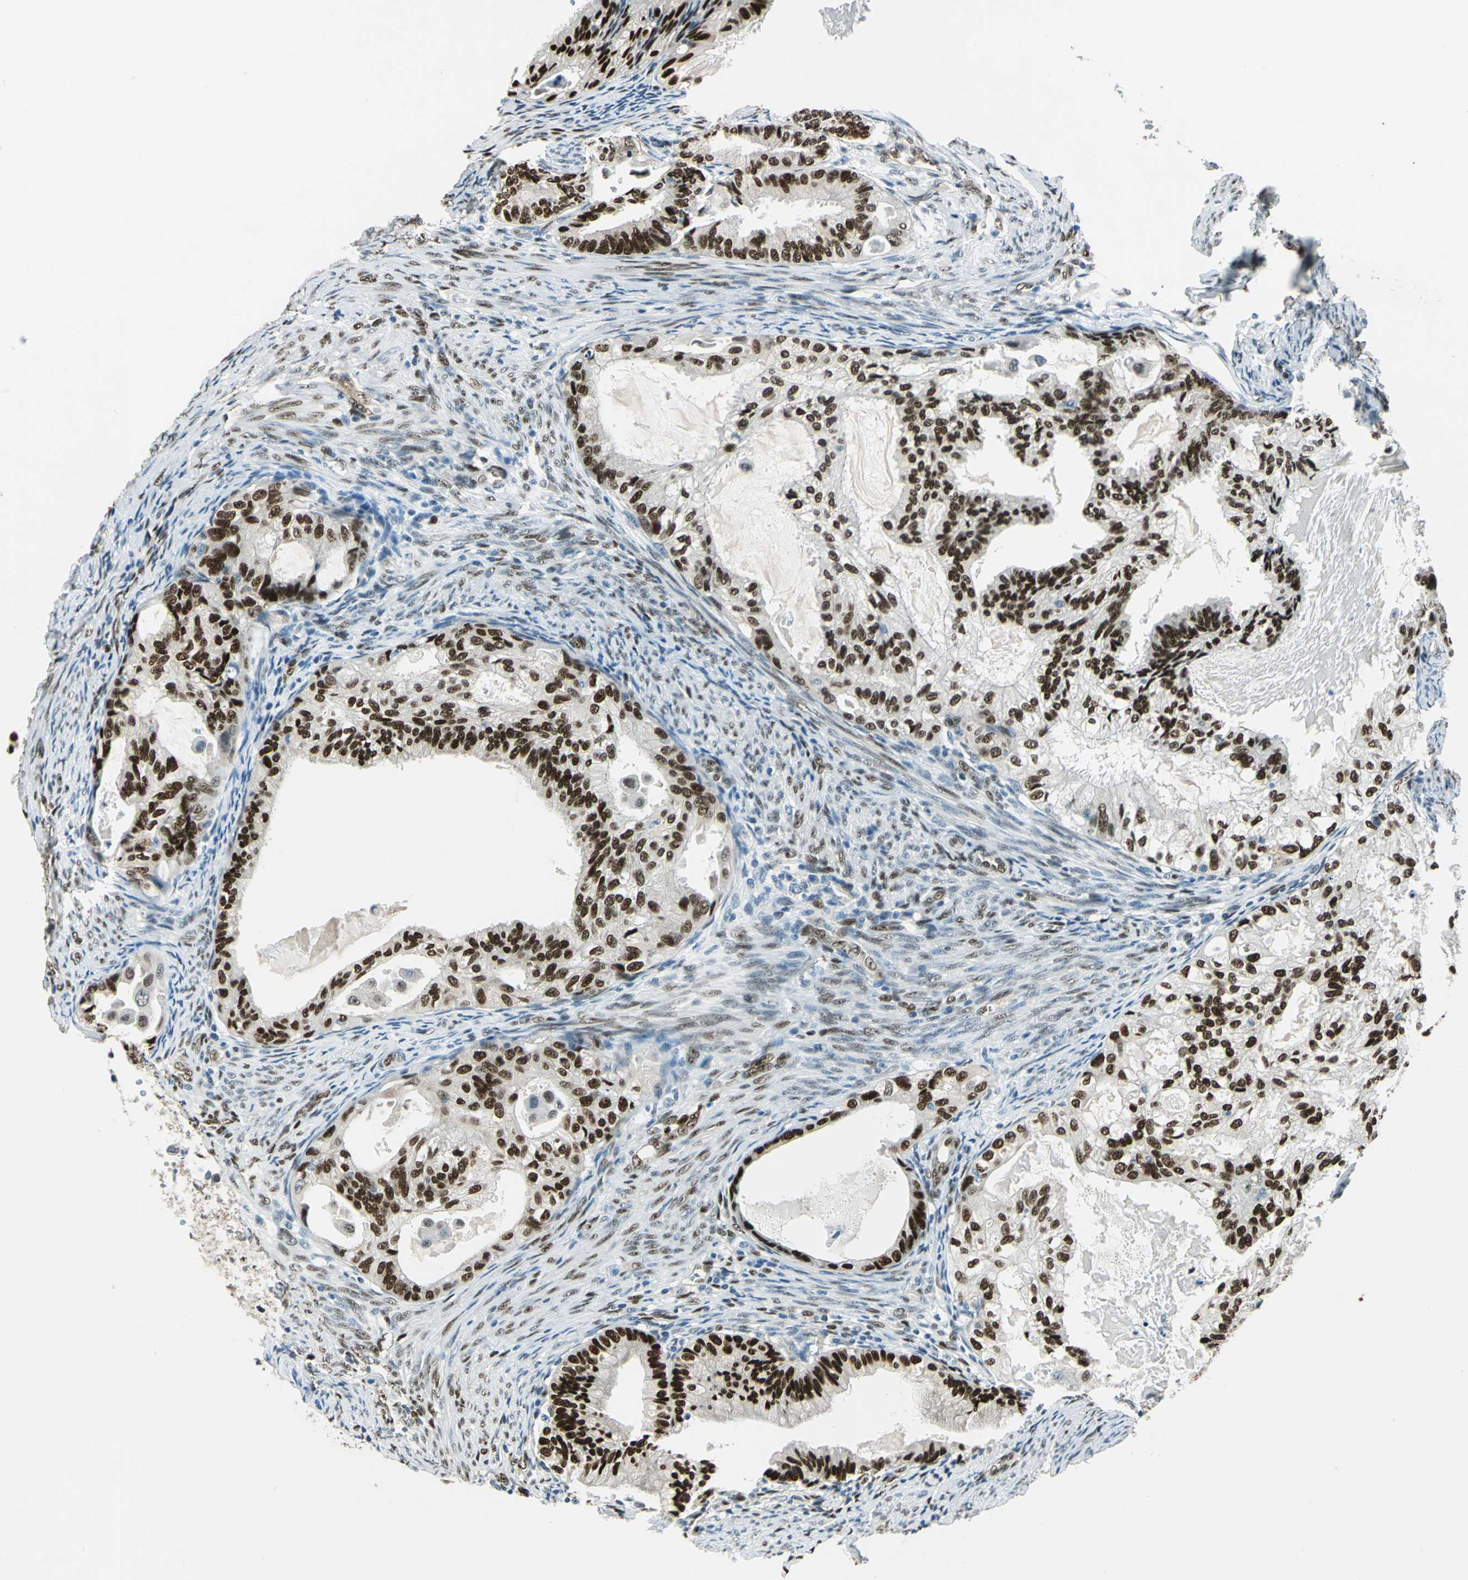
{"staining": {"intensity": "strong", "quantity": ">75%", "location": "nuclear"}, "tissue": "cervical cancer", "cell_type": "Tumor cells", "image_type": "cancer", "snomed": [{"axis": "morphology", "description": "Normal tissue, NOS"}, {"axis": "morphology", "description": "Adenocarcinoma, NOS"}, {"axis": "topography", "description": "Cervix"}, {"axis": "topography", "description": "Endometrium"}], "caption": "Immunohistochemical staining of cervical adenocarcinoma exhibits high levels of strong nuclear positivity in about >75% of tumor cells.", "gene": "NFIA", "patient": {"sex": "female", "age": 86}}